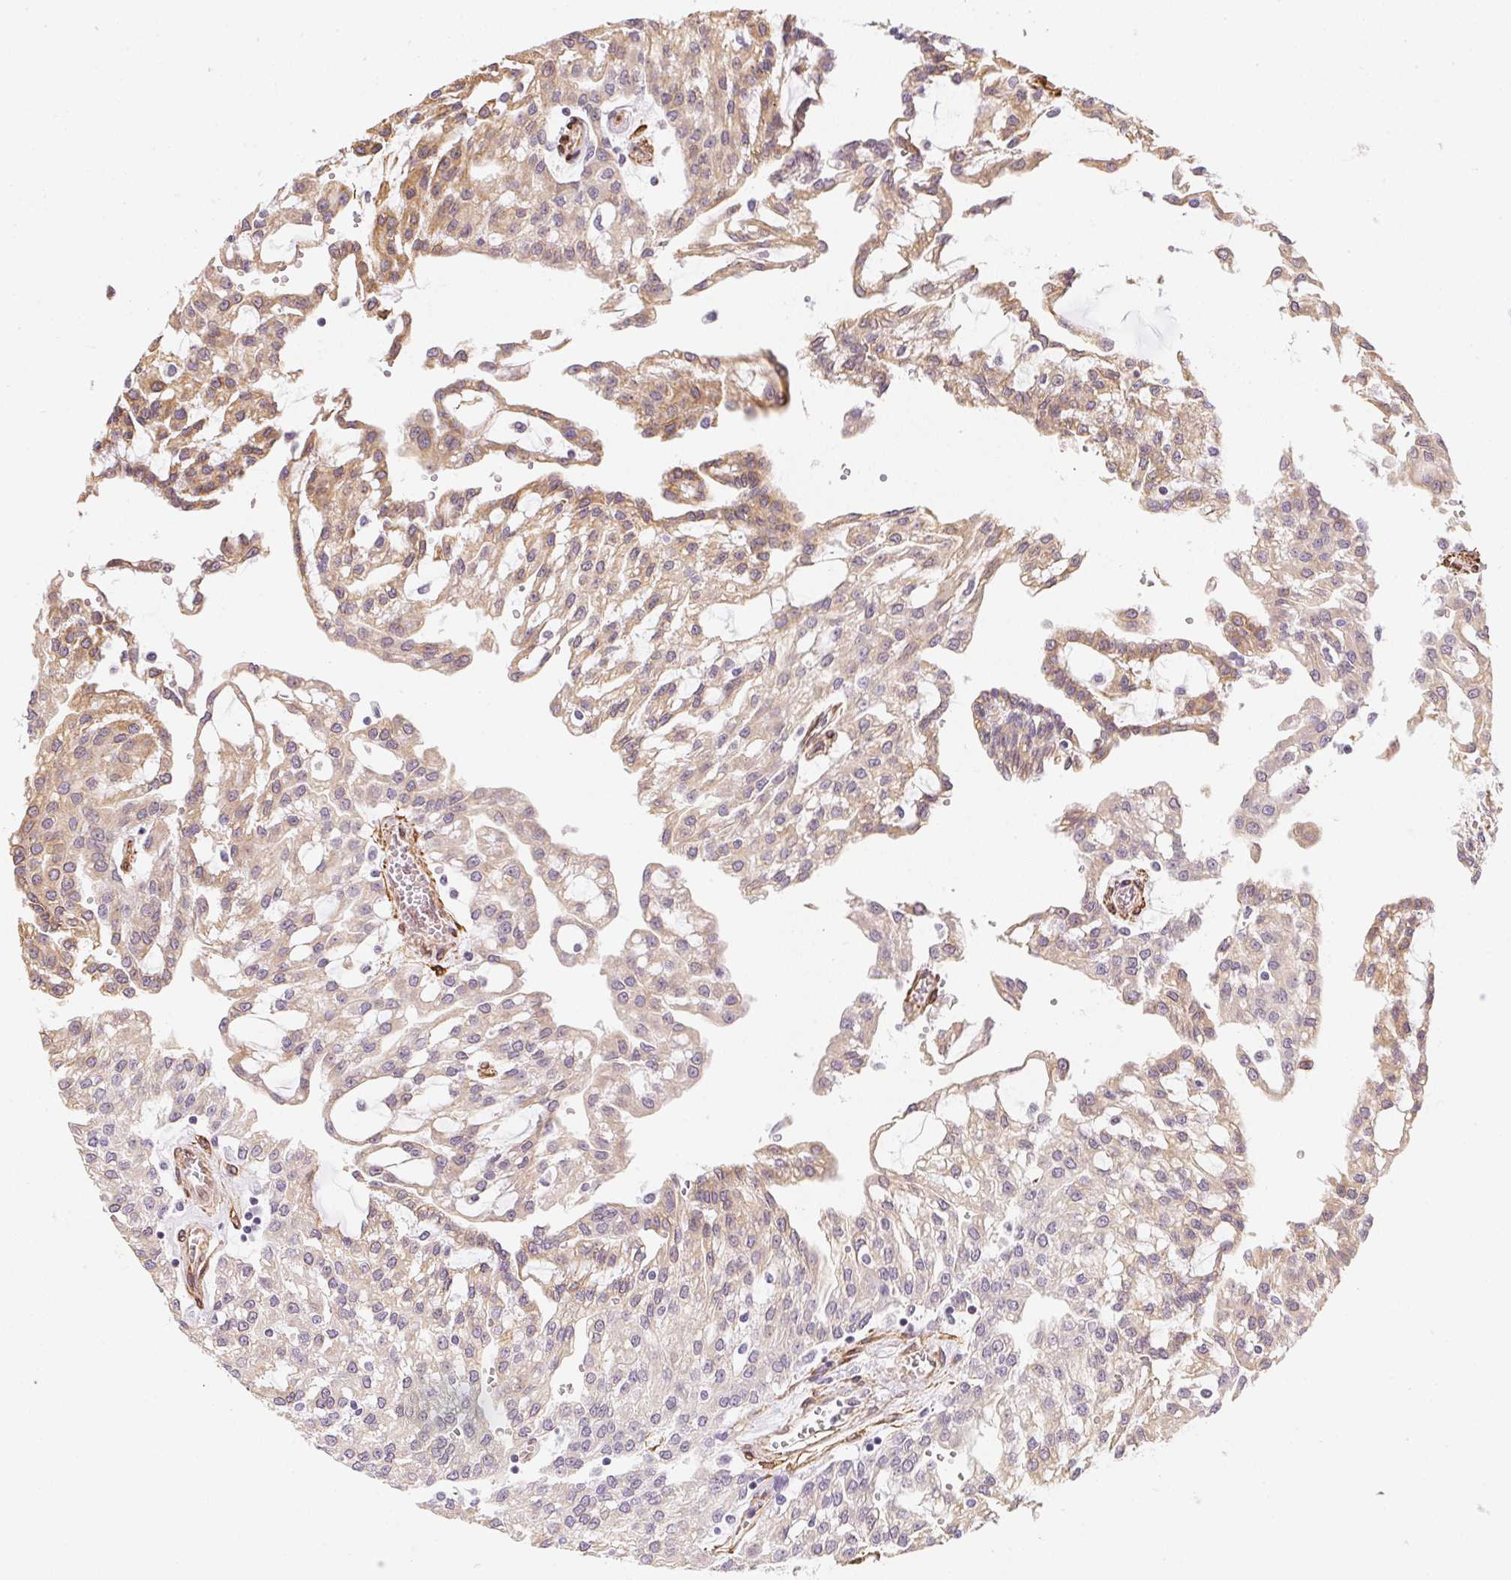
{"staining": {"intensity": "weak", "quantity": ">75%", "location": "cytoplasmic/membranous"}, "tissue": "renal cancer", "cell_type": "Tumor cells", "image_type": "cancer", "snomed": [{"axis": "morphology", "description": "Adenocarcinoma, NOS"}, {"axis": "topography", "description": "Kidney"}], "caption": "Tumor cells exhibit low levels of weak cytoplasmic/membranous positivity in about >75% of cells in human renal cancer.", "gene": "RSBN1", "patient": {"sex": "male", "age": 63}}